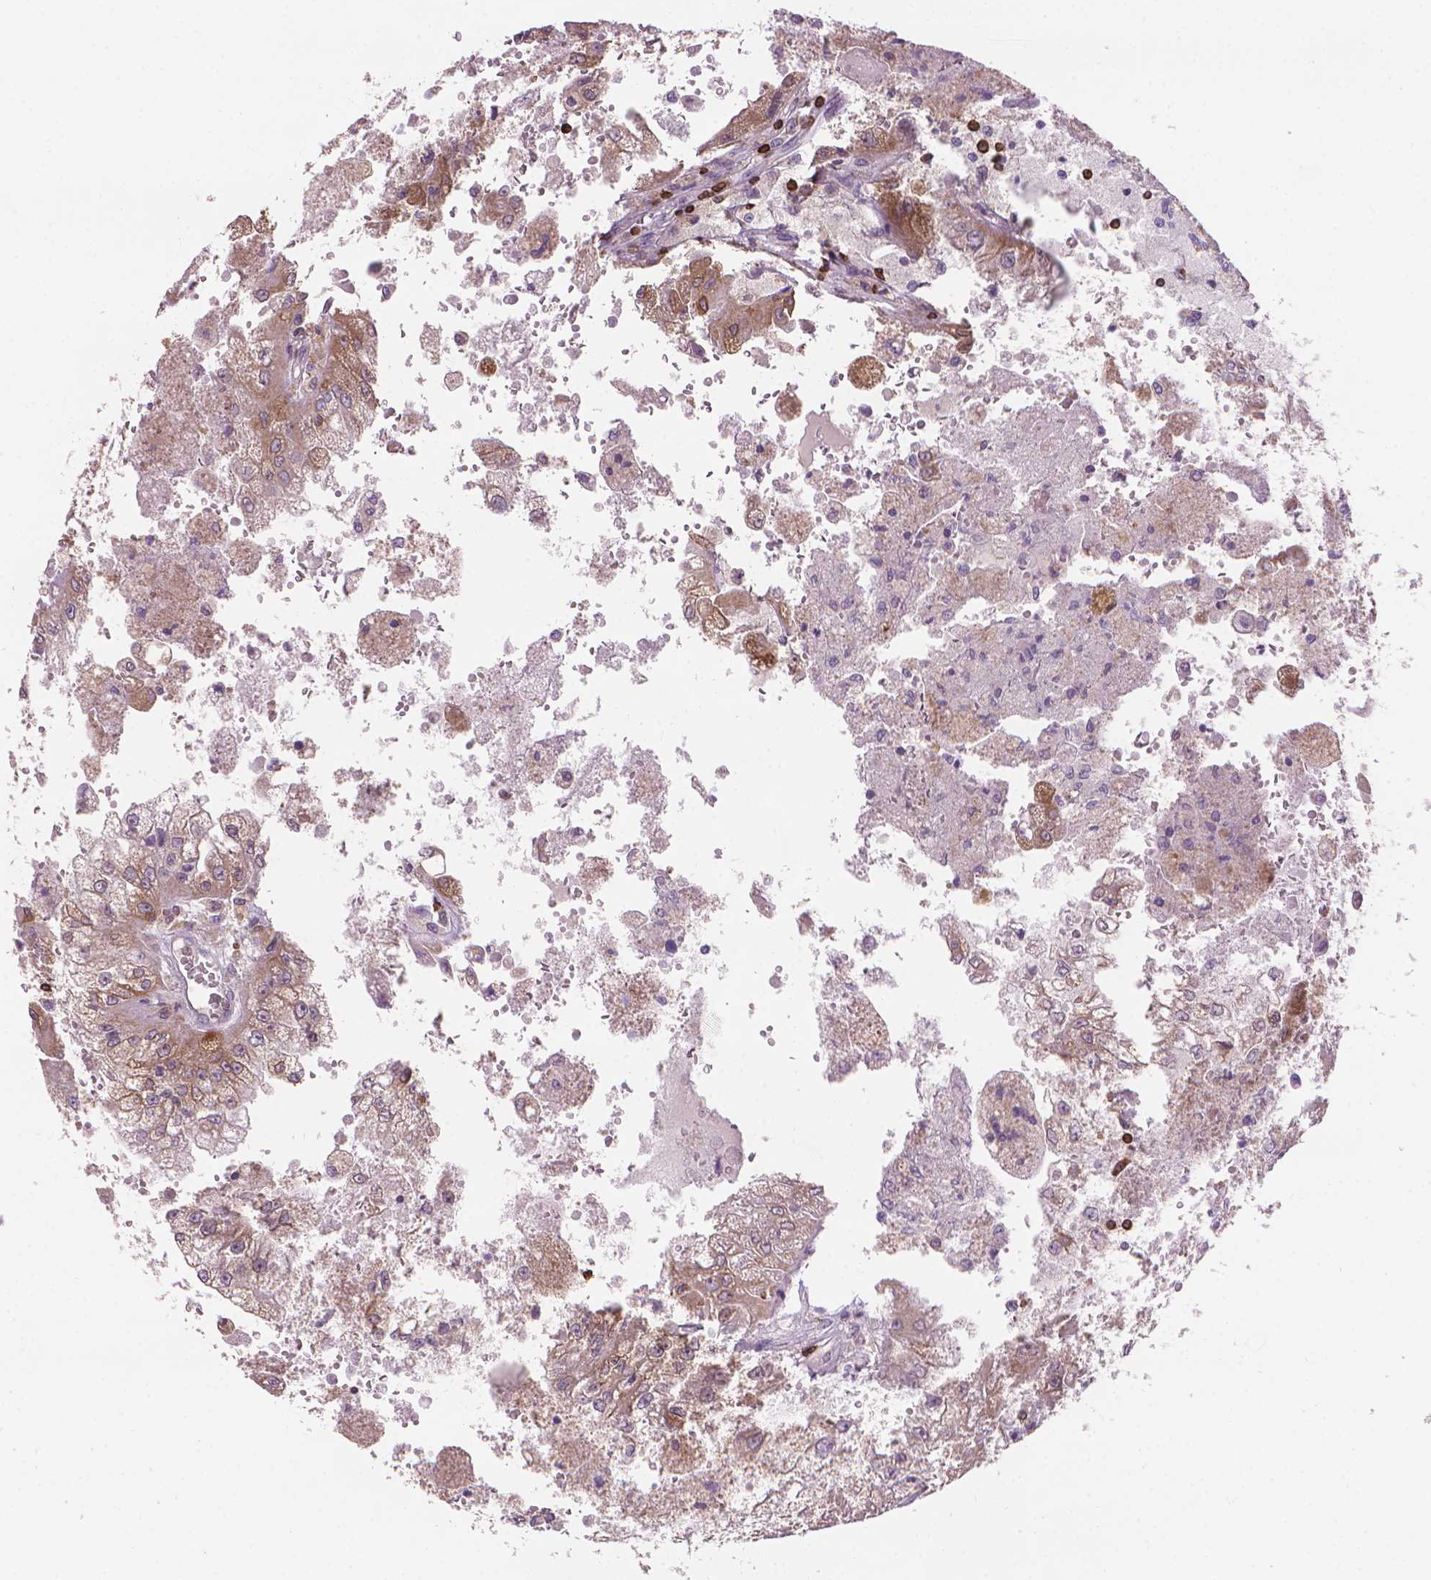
{"staining": {"intensity": "weak", "quantity": ">75%", "location": "cytoplasmic/membranous"}, "tissue": "renal cancer", "cell_type": "Tumor cells", "image_type": "cancer", "snomed": [{"axis": "morphology", "description": "Adenocarcinoma, NOS"}, {"axis": "topography", "description": "Kidney"}], "caption": "IHC histopathology image of neoplastic tissue: human renal adenocarcinoma stained using IHC displays low levels of weak protein expression localized specifically in the cytoplasmic/membranous of tumor cells, appearing as a cytoplasmic/membranous brown color.", "gene": "BCL2", "patient": {"sex": "male", "age": 58}}